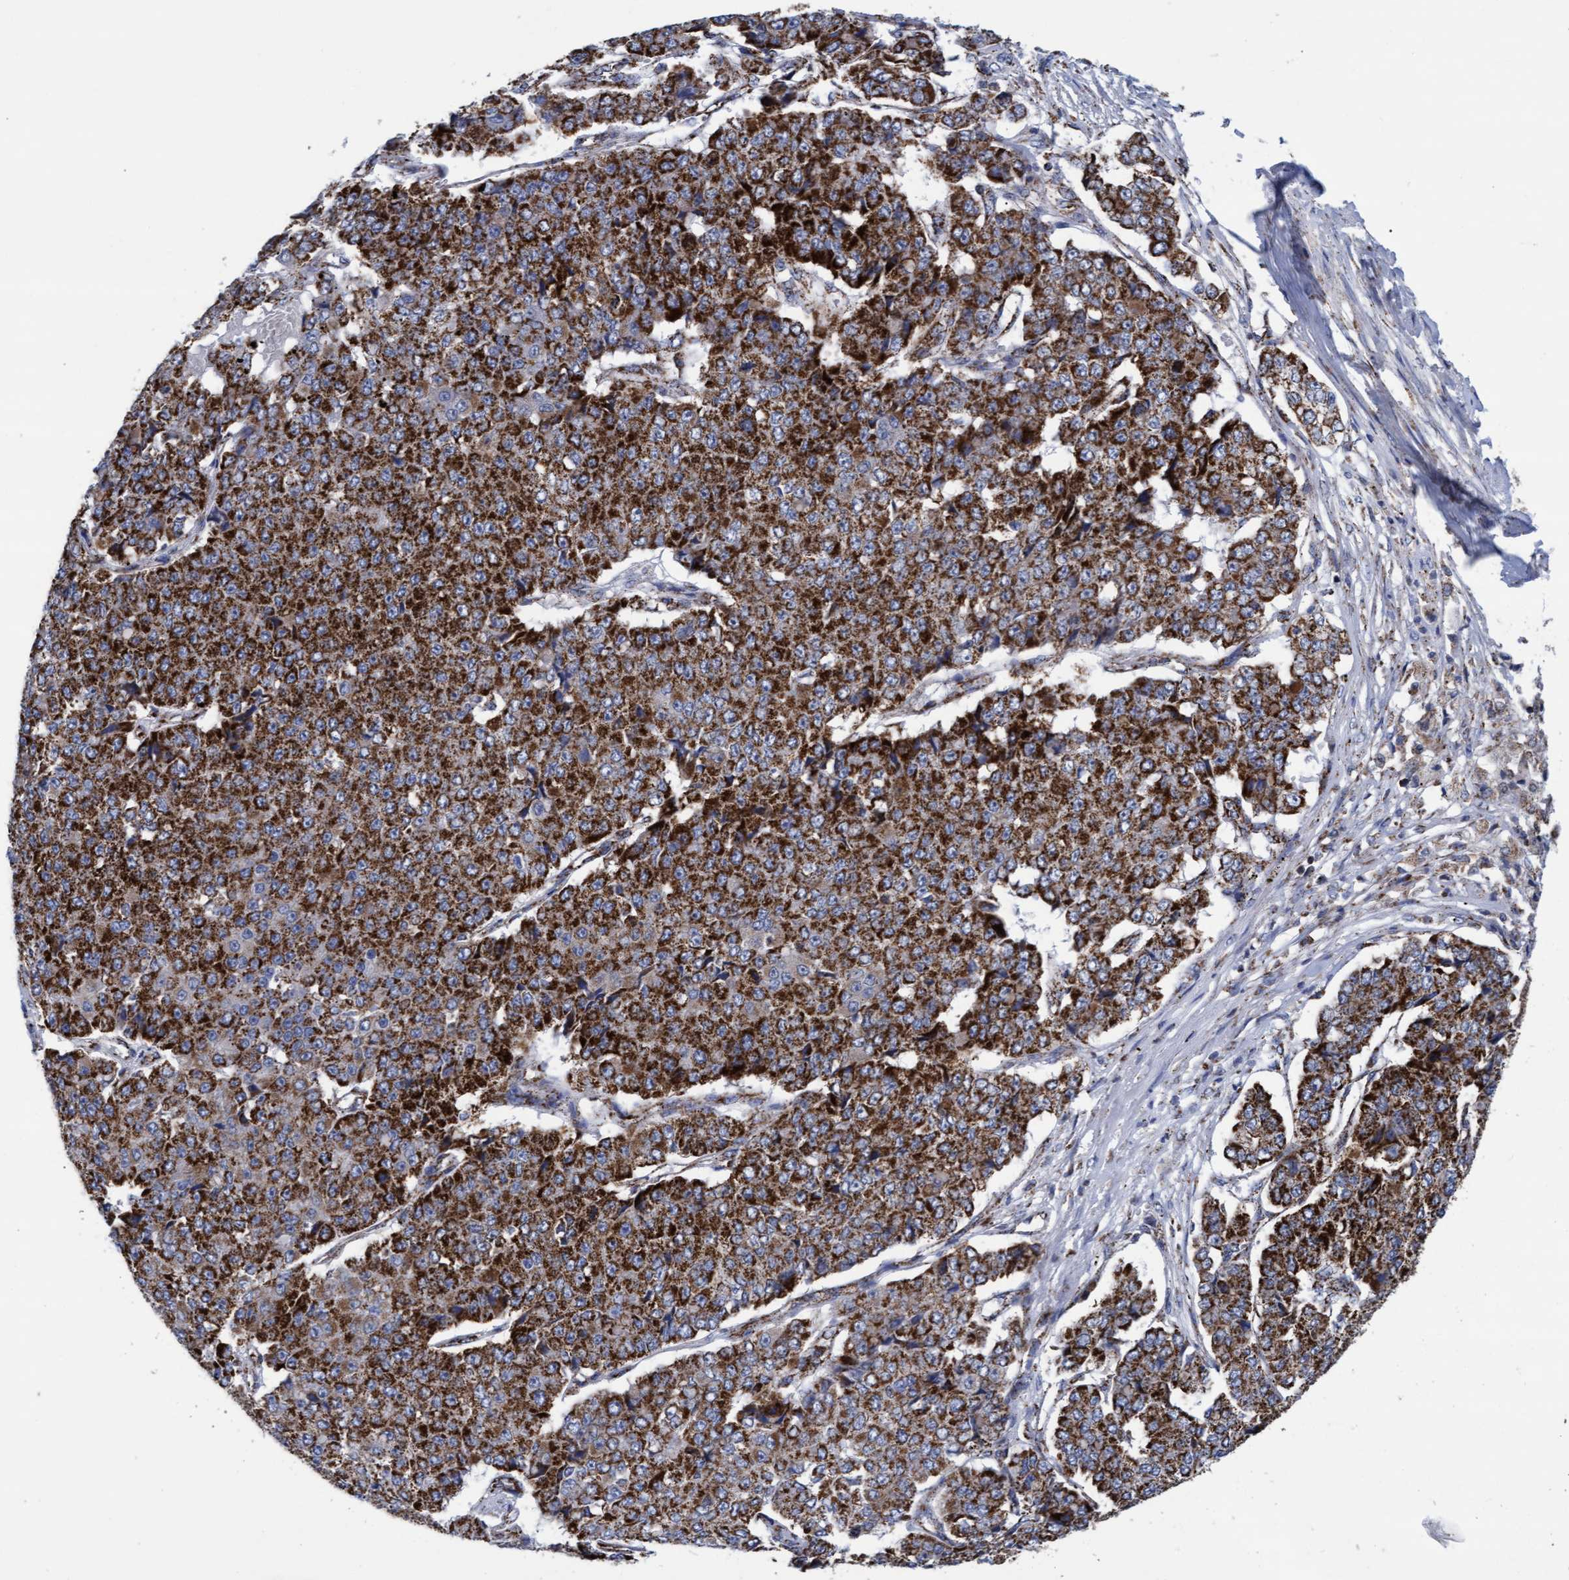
{"staining": {"intensity": "strong", "quantity": ">75%", "location": "cytoplasmic/membranous"}, "tissue": "pancreatic cancer", "cell_type": "Tumor cells", "image_type": "cancer", "snomed": [{"axis": "morphology", "description": "Adenocarcinoma, NOS"}, {"axis": "topography", "description": "Pancreas"}], "caption": "Pancreatic cancer (adenocarcinoma) stained for a protein reveals strong cytoplasmic/membranous positivity in tumor cells.", "gene": "MRPL38", "patient": {"sex": "male", "age": 50}}